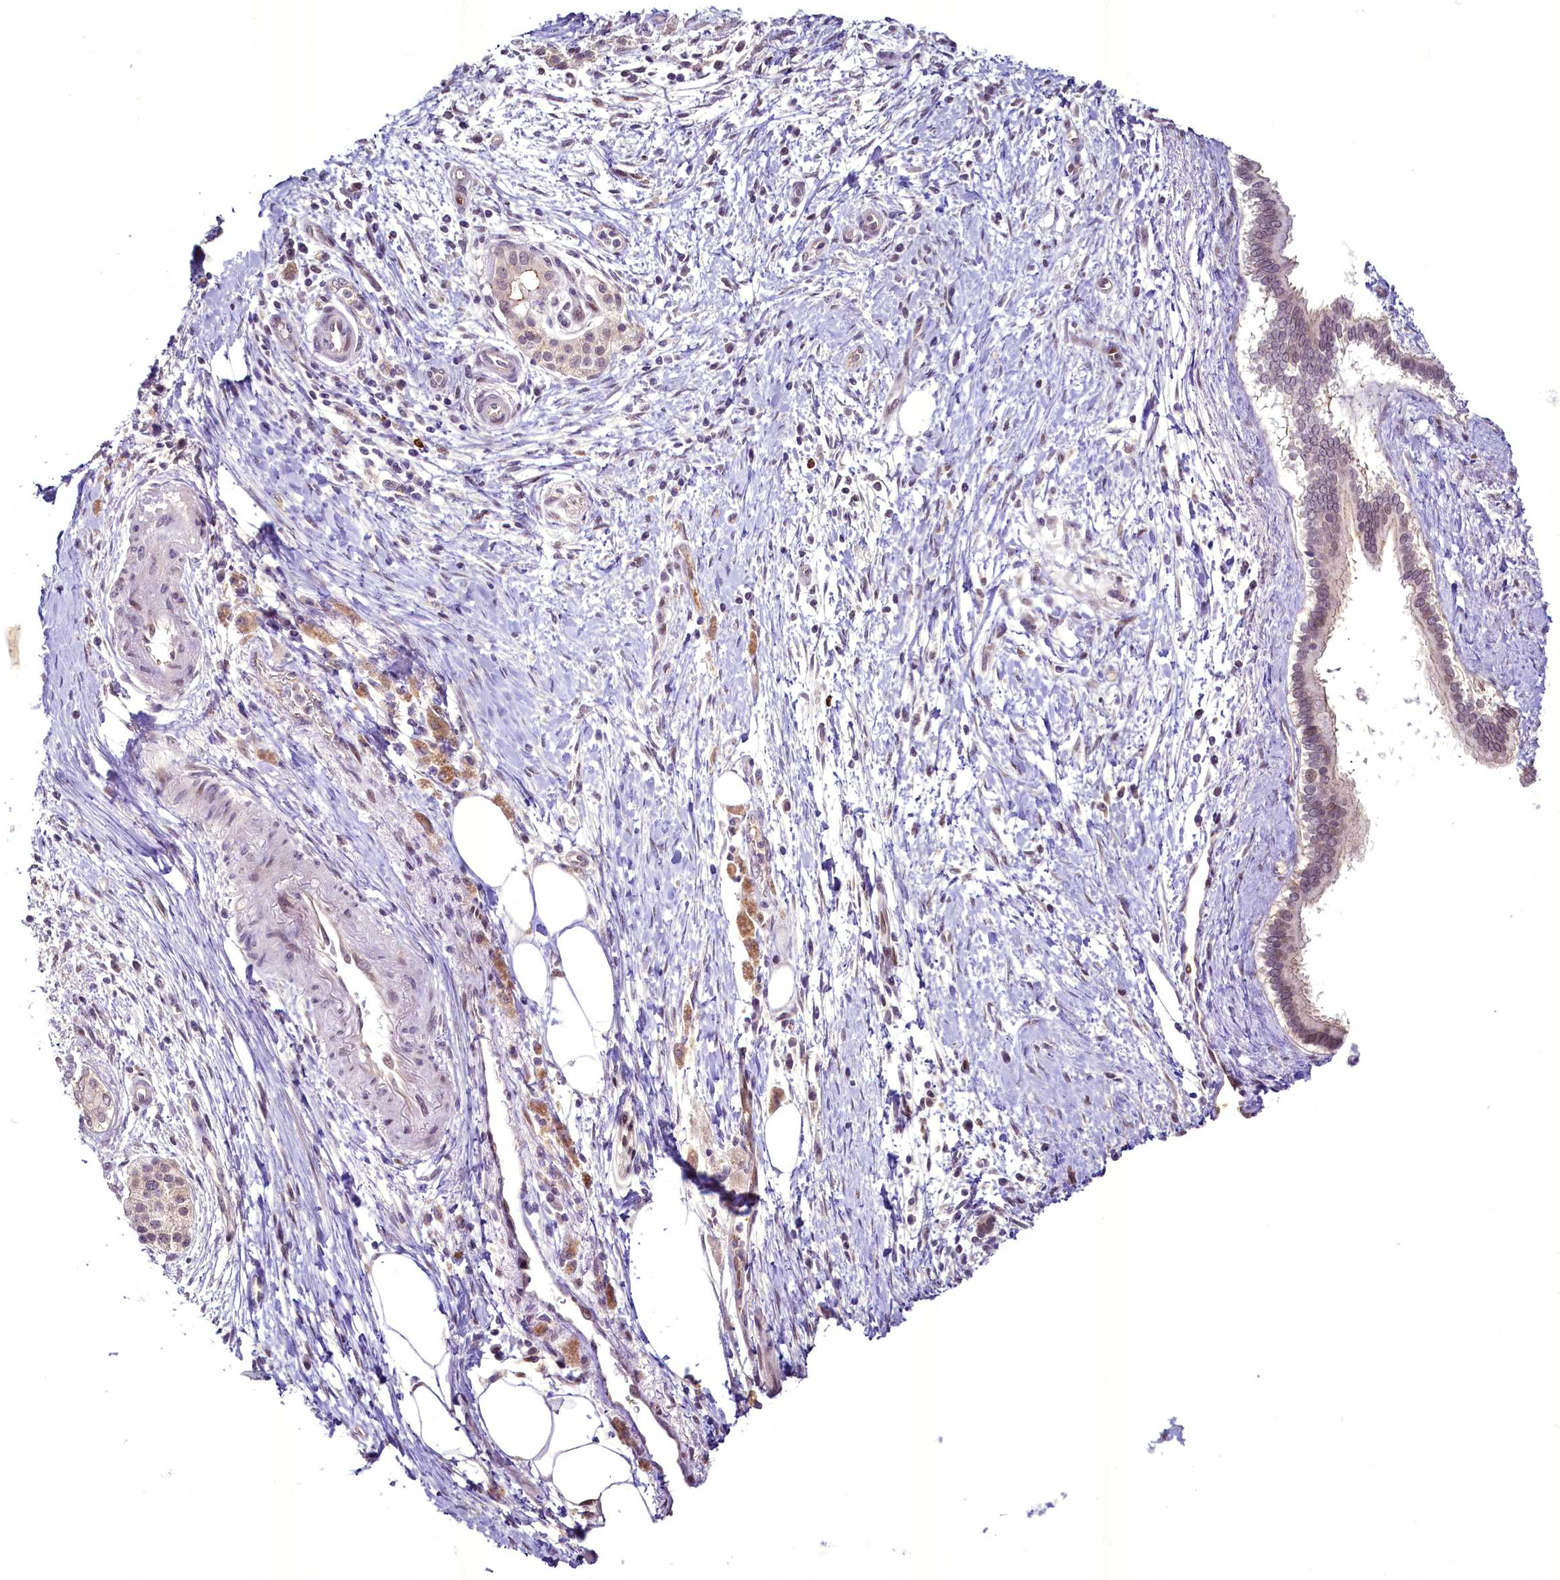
{"staining": {"intensity": "moderate", "quantity": "25%-75%", "location": "cytoplasmic/membranous,nuclear"}, "tissue": "pancreatic cancer", "cell_type": "Tumor cells", "image_type": "cancer", "snomed": [{"axis": "morphology", "description": "Adenocarcinoma, NOS"}, {"axis": "topography", "description": "Pancreas"}], "caption": "Adenocarcinoma (pancreatic) was stained to show a protein in brown. There is medium levels of moderate cytoplasmic/membranous and nuclear expression in approximately 25%-75% of tumor cells.", "gene": "BANK1", "patient": {"sex": "male", "age": 58}}